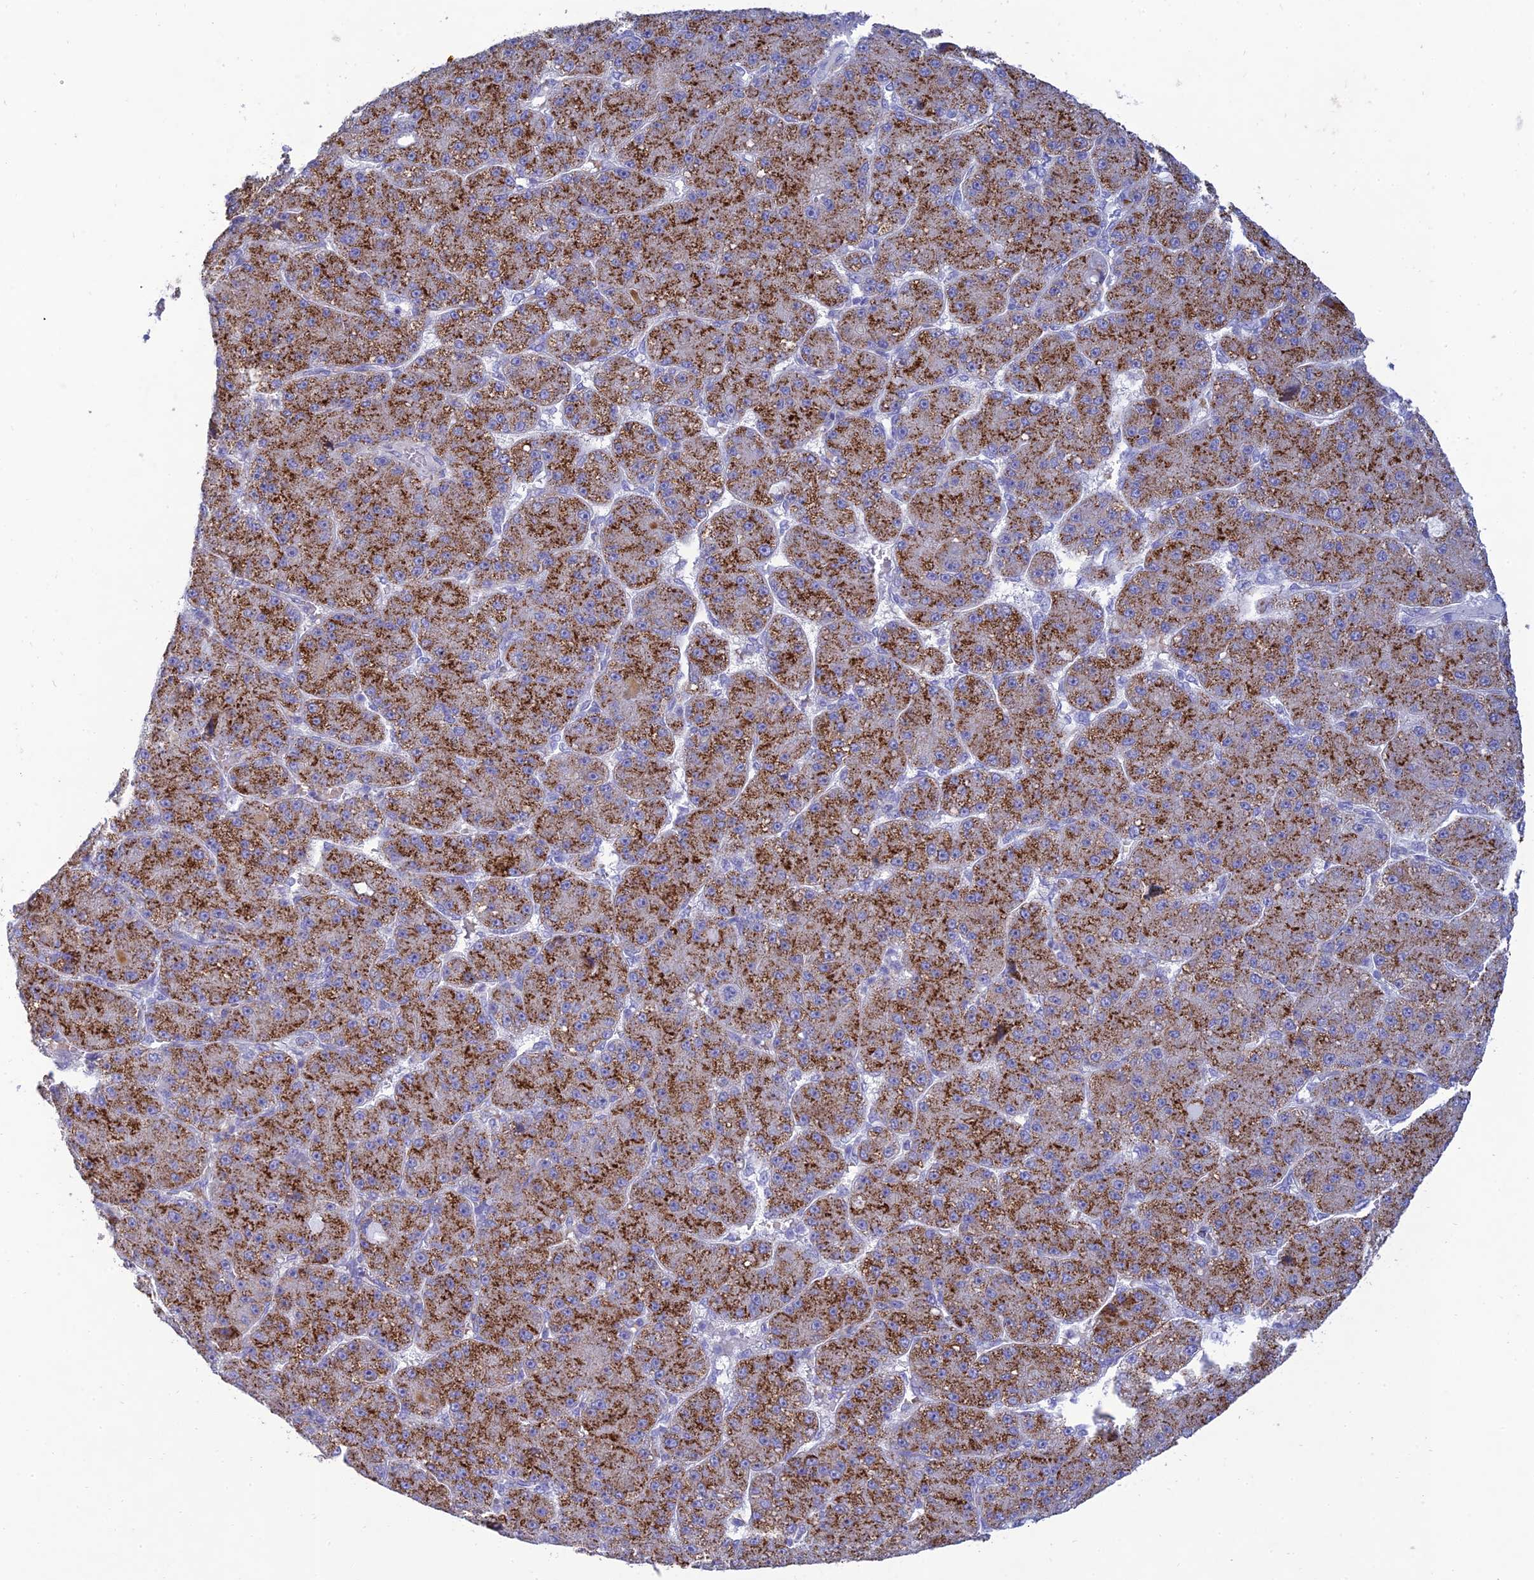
{"staining": {"intensity": "strong", "quantity": ">75%", "location": "cytoplasmic/membranous"}, "tissue": "liver cancer", "cell_type": "Tumor cells", "image_type": "cancer", "snomed": [{"axis": "morphology", "description": "Carcinoma, Hepatocellular, NOS"}, {"axis": "topography", "description": "Liver"}], "caption": "Liver cancer tissue demonstrates strong cytoplasmic/membranous staining in about >75% of tumor cells", "gene": "MAL2", "patient": {"sex": "male", "age": 67}}